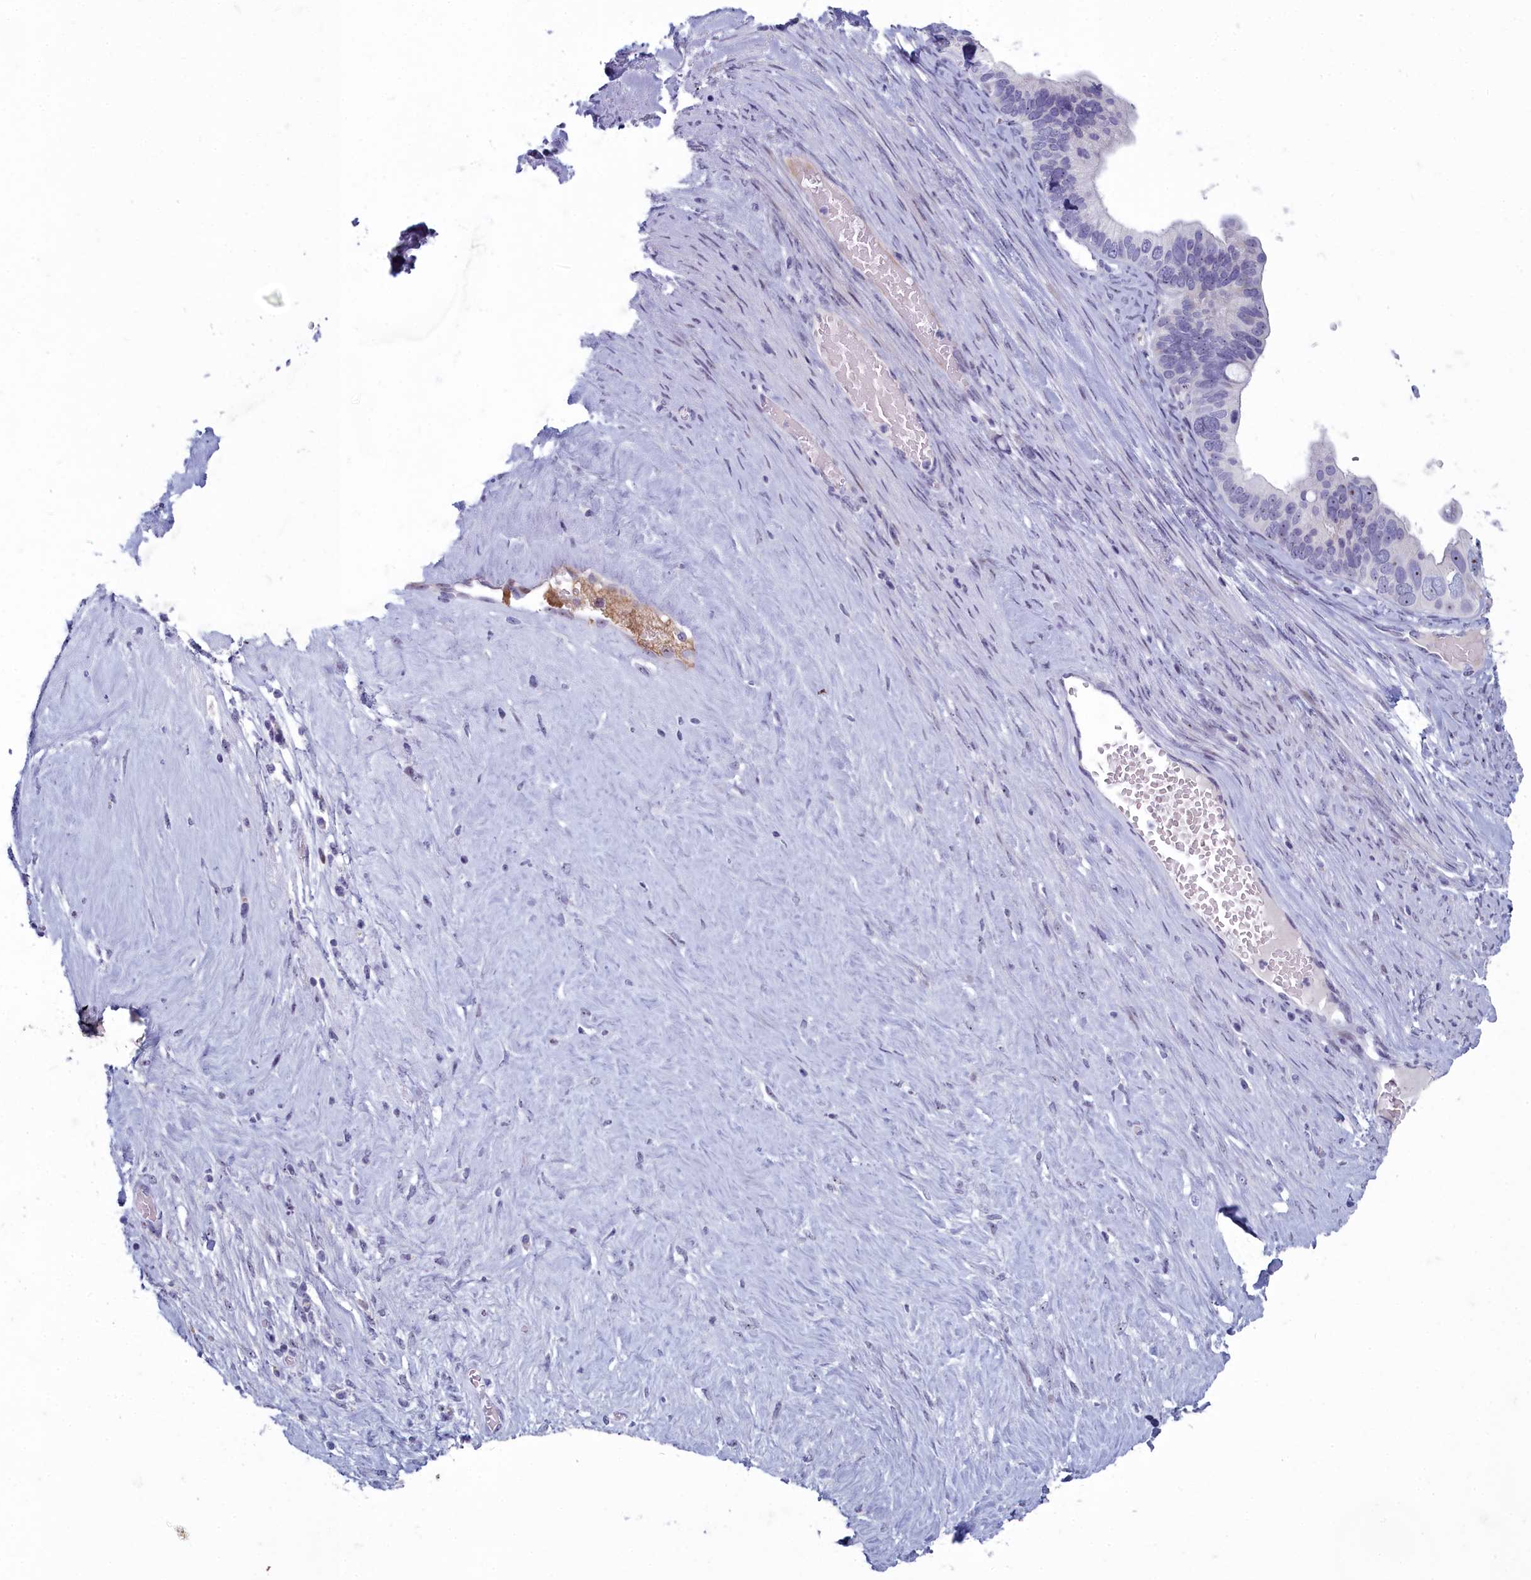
{"staining": {"intensity": "moderate", "quantity": "<25%", "location": "nuclear"}, "tissue": "ovarian cancer", "cell_type": "Tumor cells", "image_type": "cancer", "snomed": [{"axis": "morphology", "description": "Cystadenocarcinoma, serous, NOS"}, {"axis": "topography", "description": "Ovary"}], "caption": "Tumor cells display moderate nuclear positivity in about <25% of cells in serous cystadenocarcinoma (ovarian).", "gene": "INSYN2A", "patient": {"sex": "female", "age": 56}}